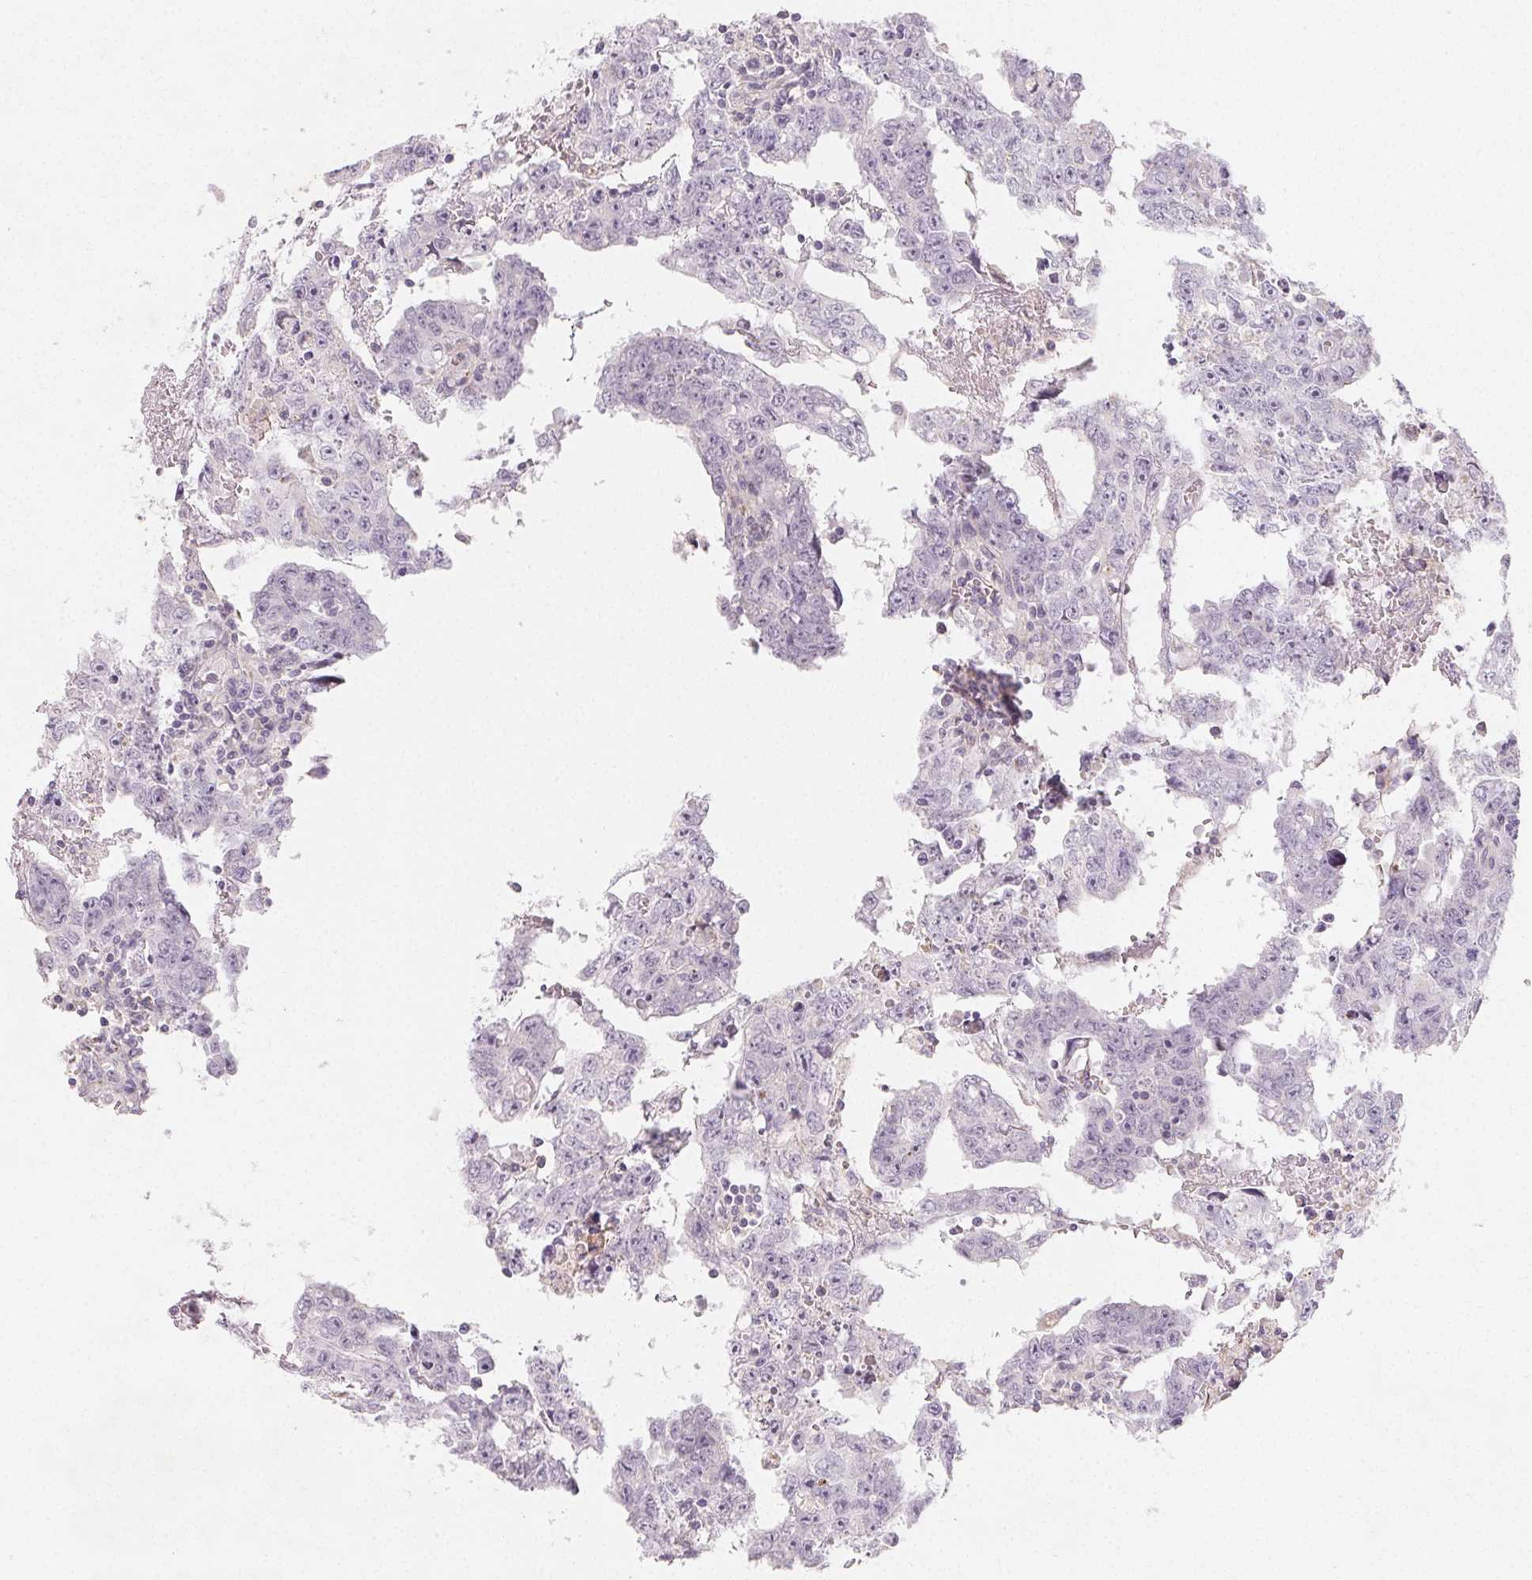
{"staining": {"intensity": "negative", "quantity": "none", "location": "none"}, "tissue": "testis cancer", "cell_type": "Tumor cells", "image_type": "cancer", "snomed": [{"axis": "morphology", "description": "Carcinoma, Embryonal, NOS"}, {"axis": "topography", "description": "Testis"}], "caption": "IHC image of human embryonal carcinoma (testis) stained for a protein (brown), which displays no positivity in tumor cells. (Stains: DAB immunohistochemistry (IHC) with hematoxylin counter stain, Microscopy: brightfield microscopy at high magnification).", "gene": "LRRC23", "patient": {"sex": "male", "age": 22}}